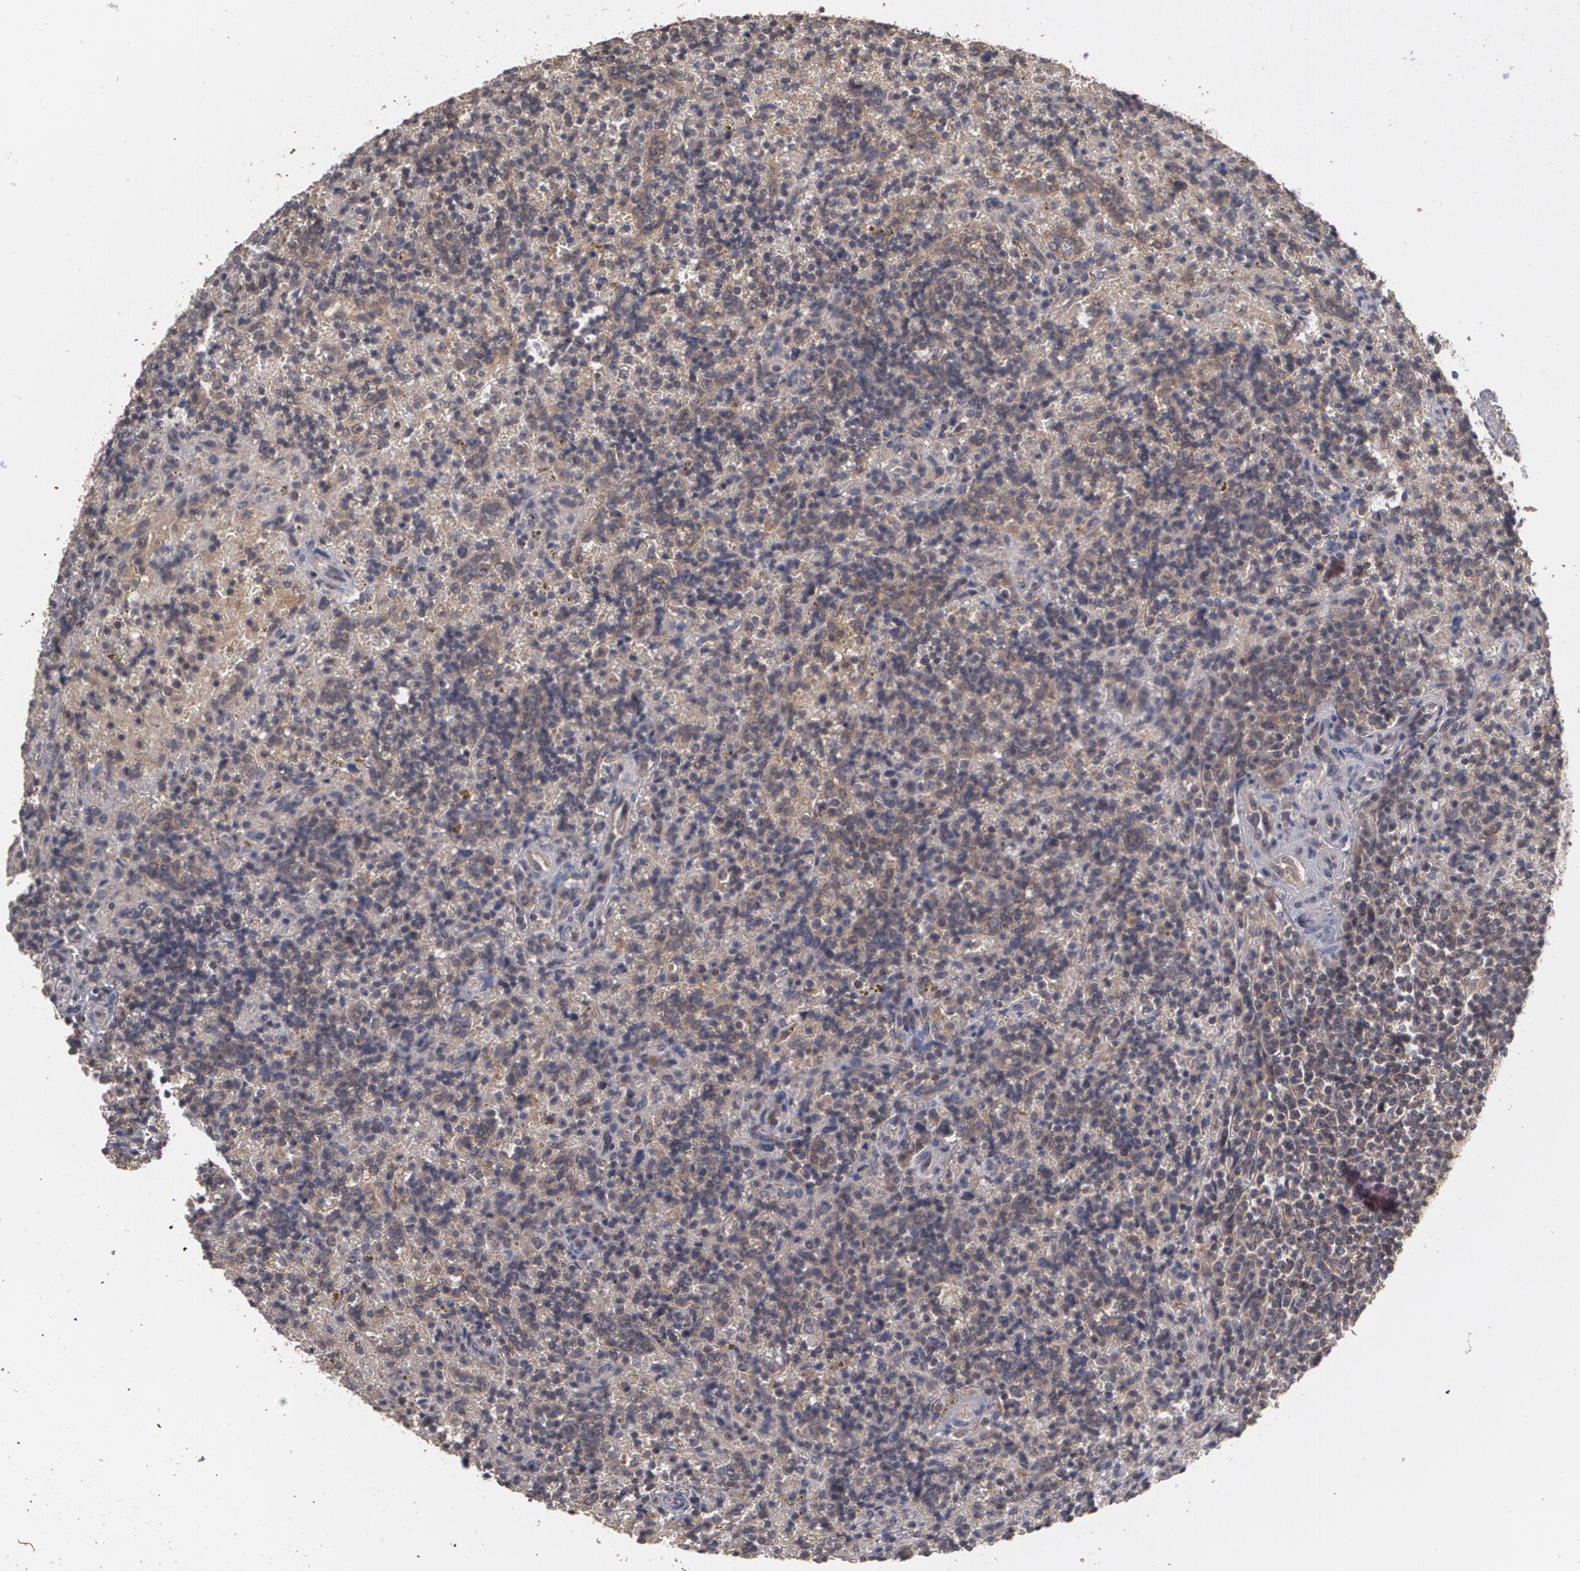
{"staining": {"intensity": "moderate", "quantity": ">75%", "location": "cytoplasmic/membranous"}, "tissue": "lymphoma", "cell_type": "Tumor cells", "image_type": "cancer", "snomed": [{"axis": "morphology", "description": "Malignant lymphoma, non-Hodgkin's type, Low grade"}, {"axis": "topography", "description": "Spleen"}], "caption": "Immunohistochemistry histopathology image of neoplastic tissue: low-grade malignant lymphoma, non-Hodgkin's type stained using immunohistochemistry (IHC) reveals medium levels of moderate protein expression localized specifically in the cytoplasmic/membranous of tumor cells, appearing as a cytoplasmic/membranous brown color.", "gene": "ARF6", "patient": {"sex": "male", "age": 67}}